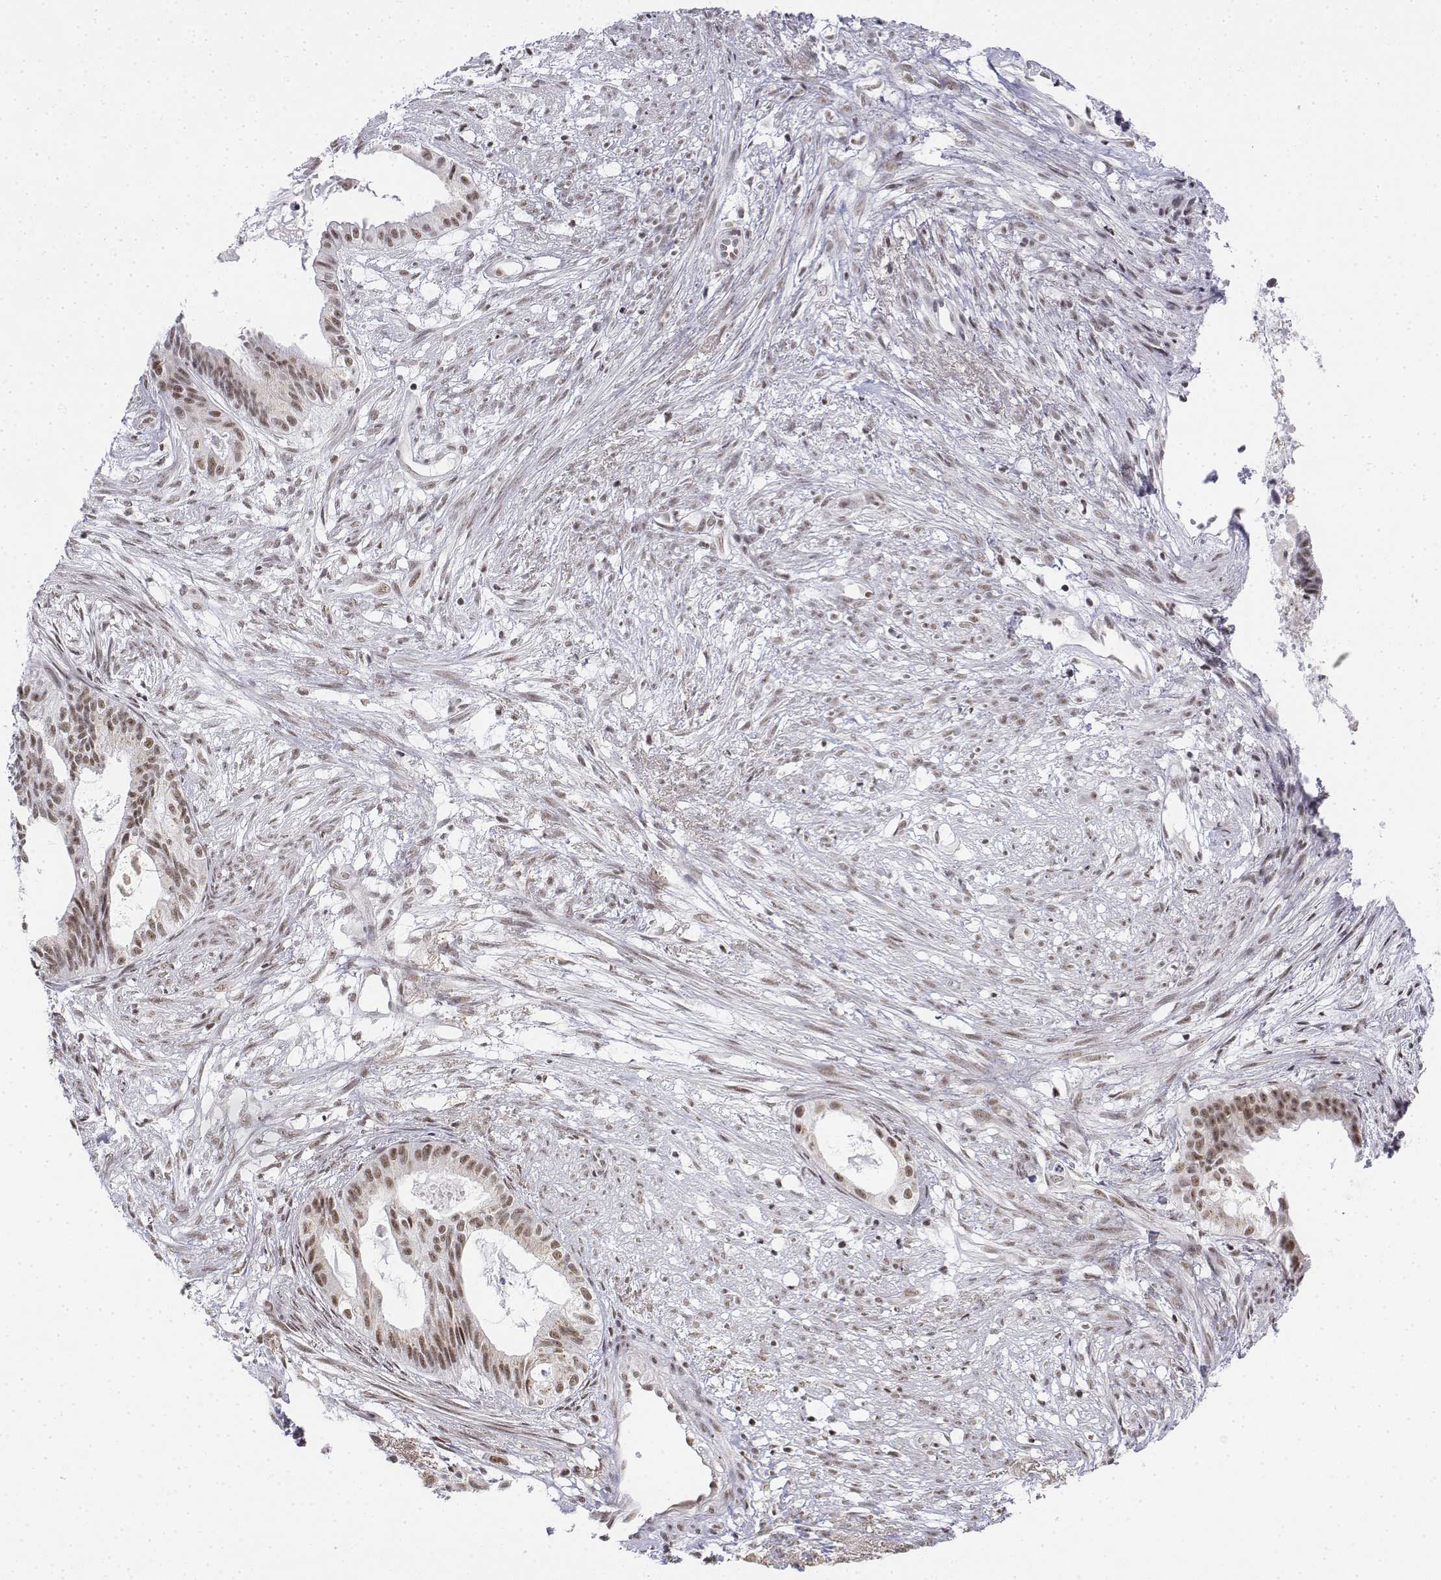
{"staining": {"intensity": "moderate", "quantity": ">75%", "location": "nuclear"}, "tissue": "endometrial cancer", "cell_type": "Tumor cells", "image_type": "cancer", "snomed": [{"axis": "morphology", "description": "Adenocarcinoma, NOS"}, {"axis": "topography", "description": "Endometrium"}], "caption": "Immunohistochemical staining of human endometrial adenocarcinoma reveals moderate nuclear protein positivity in about >75% of tumor cells.", "gene": "SETD1A", "patient": {"sex": "female", "age": 86}}